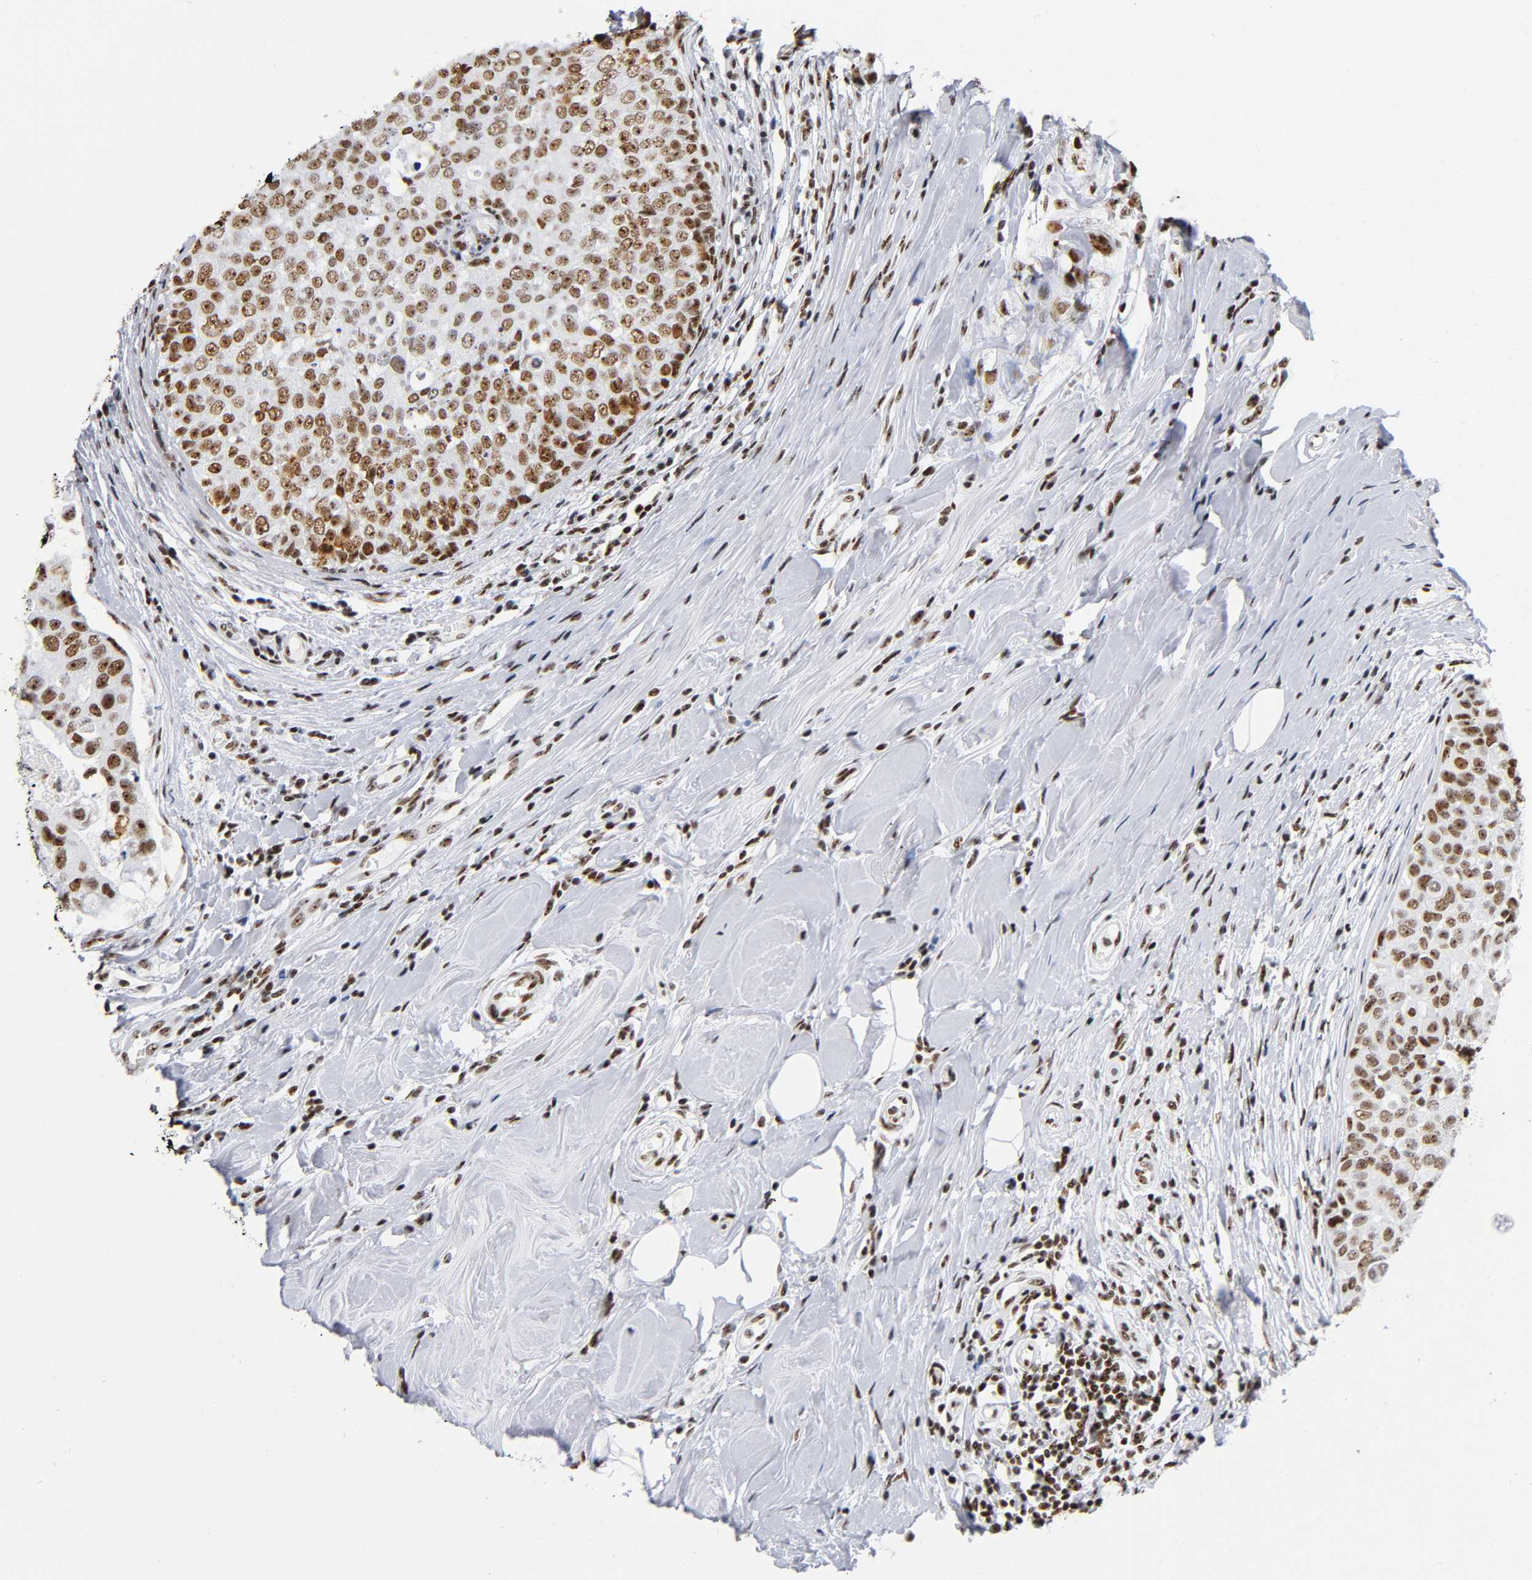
{"staining": {"intensity": "moderate", "quantity": "25%-75%", "location": "nuclear"}, "tissue": "breast cancer", "cell_type": "Tumor cells", "image_type": "cancer", "snomed": [{"axis": "morphology", "description": "Duct carcinoma"}, {"axis": "topography", "description": "Breast"}], "caption": "The micrograph shows immunohistochemical staining of breast cancer (invasive ductal carcinoma). There is moderate nuclear expression is present in about 25%-75% of tumor cells.", "gene": "UBTF", "patient": {"sex": "female", "age": 27}}